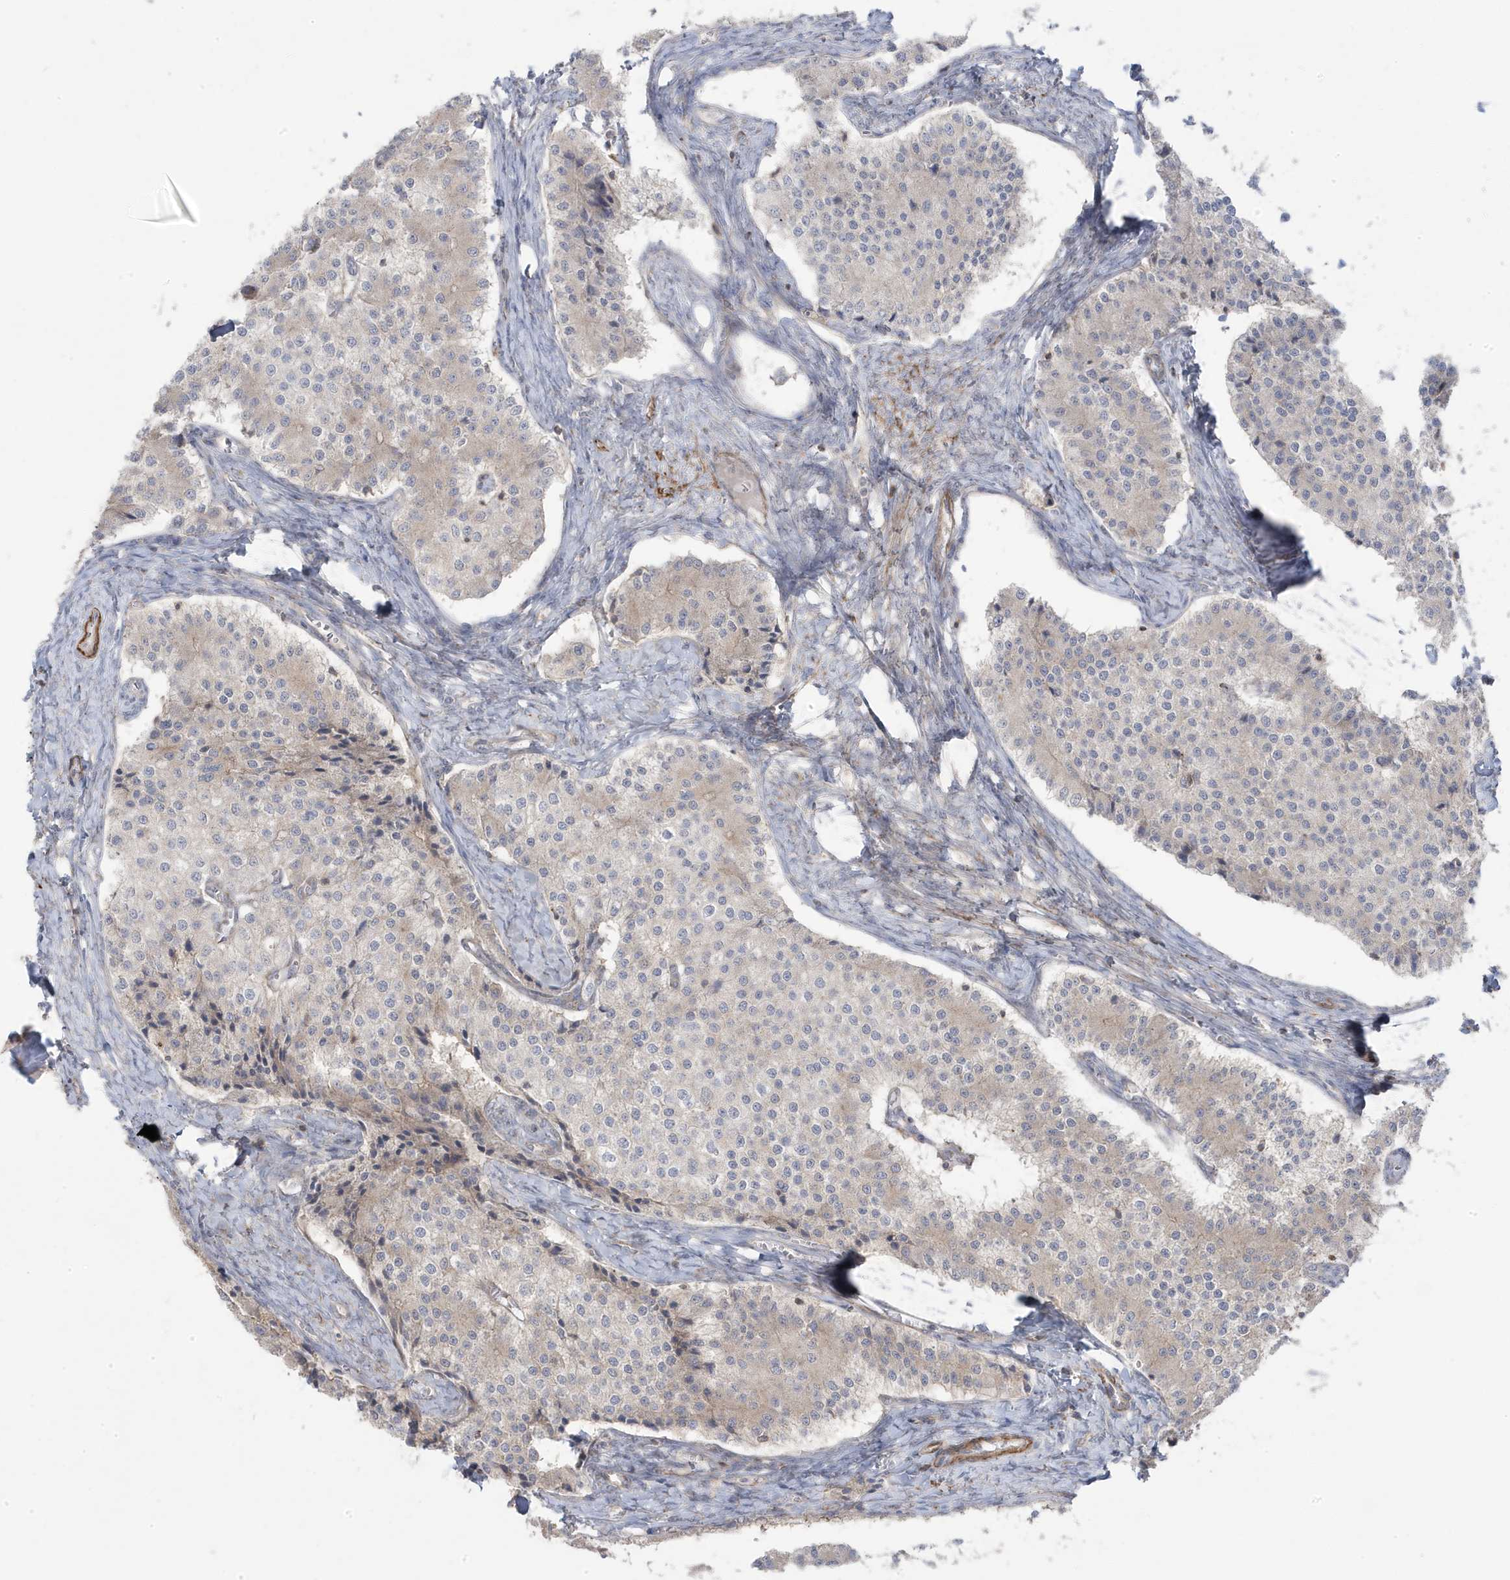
{"staining": {"intensity": "negative", "quantity": "none", "location": "none"}, "tissue": "carcinoid", "cell_type": "Tumor cells", "image_type": "cancer", "snomed": [{"axis": "morphology", "description": "Carcinoid, malignant, NOS"}, {"axis": "topography", "description": "Colon"}], "caption": "Tumor cells are negative for brown protein staining in carcinoid (malignant). (Stains: DAB immunohistochemistry (IHC) with hematoxylin counter stain, Microscopy: brightfield microscopy at high magnification).", "gene": "CETN3", "patient": {"sex": "female", "age": 52}}